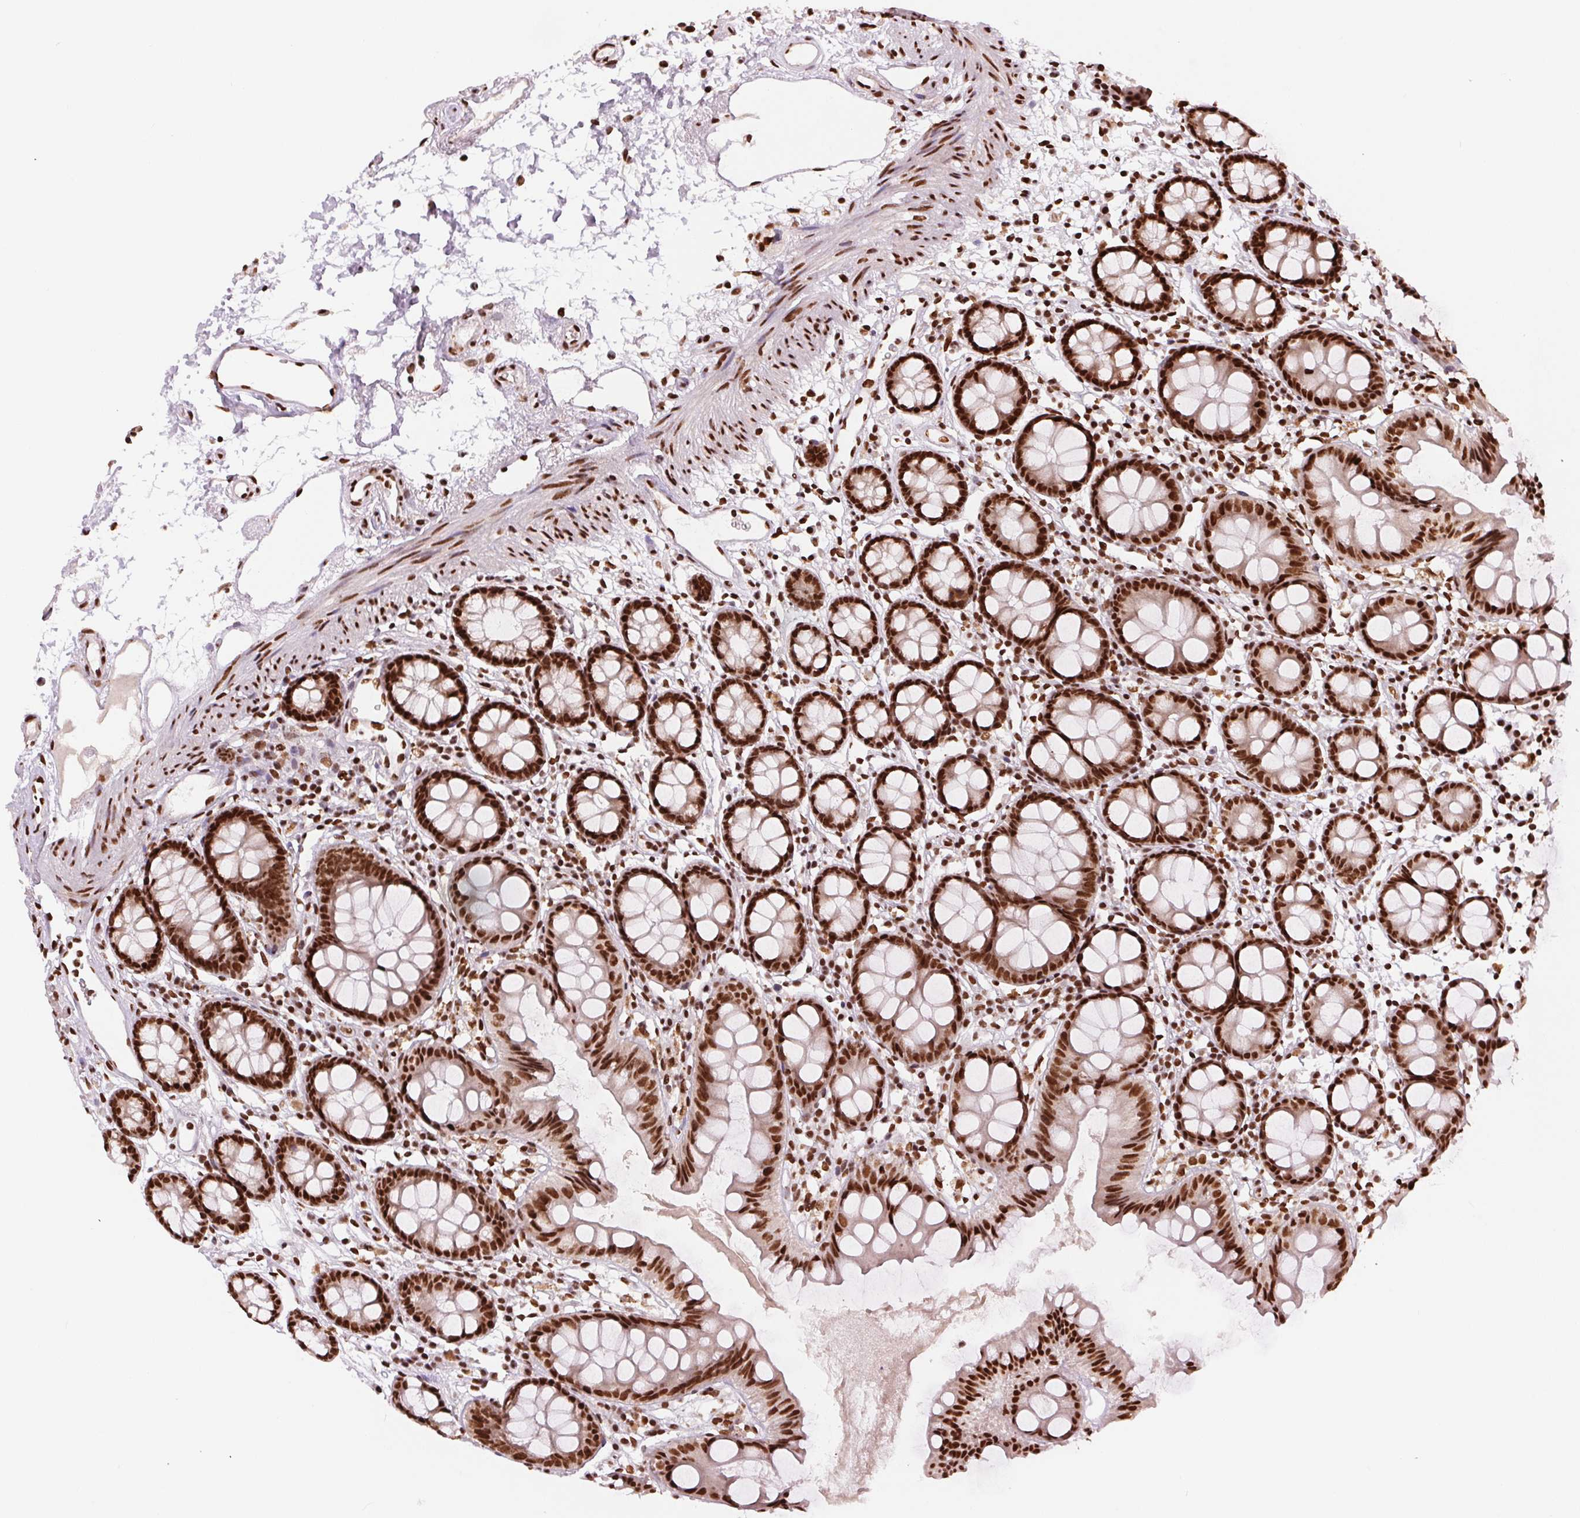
{"staining": {"intensity": "strong", "quantity": ">75%", "location": "nuclear"}, "tissue": "colon", "cell_type": "Endothelial cells", "image_type": "normal", "snomed": [{"axis": "morphology", "description": "Normal tissue, NOS"}, {"axis": "topography", "description": "Colon"}], "caption": "A high-resolution histopathology image shows IHC staining of unremarkable colon, which displays strong nuclear positivity in approximately >75% of endothelial cells.", "gene": "TTLL9", "patient": {"sex": "female", "age": 84}}